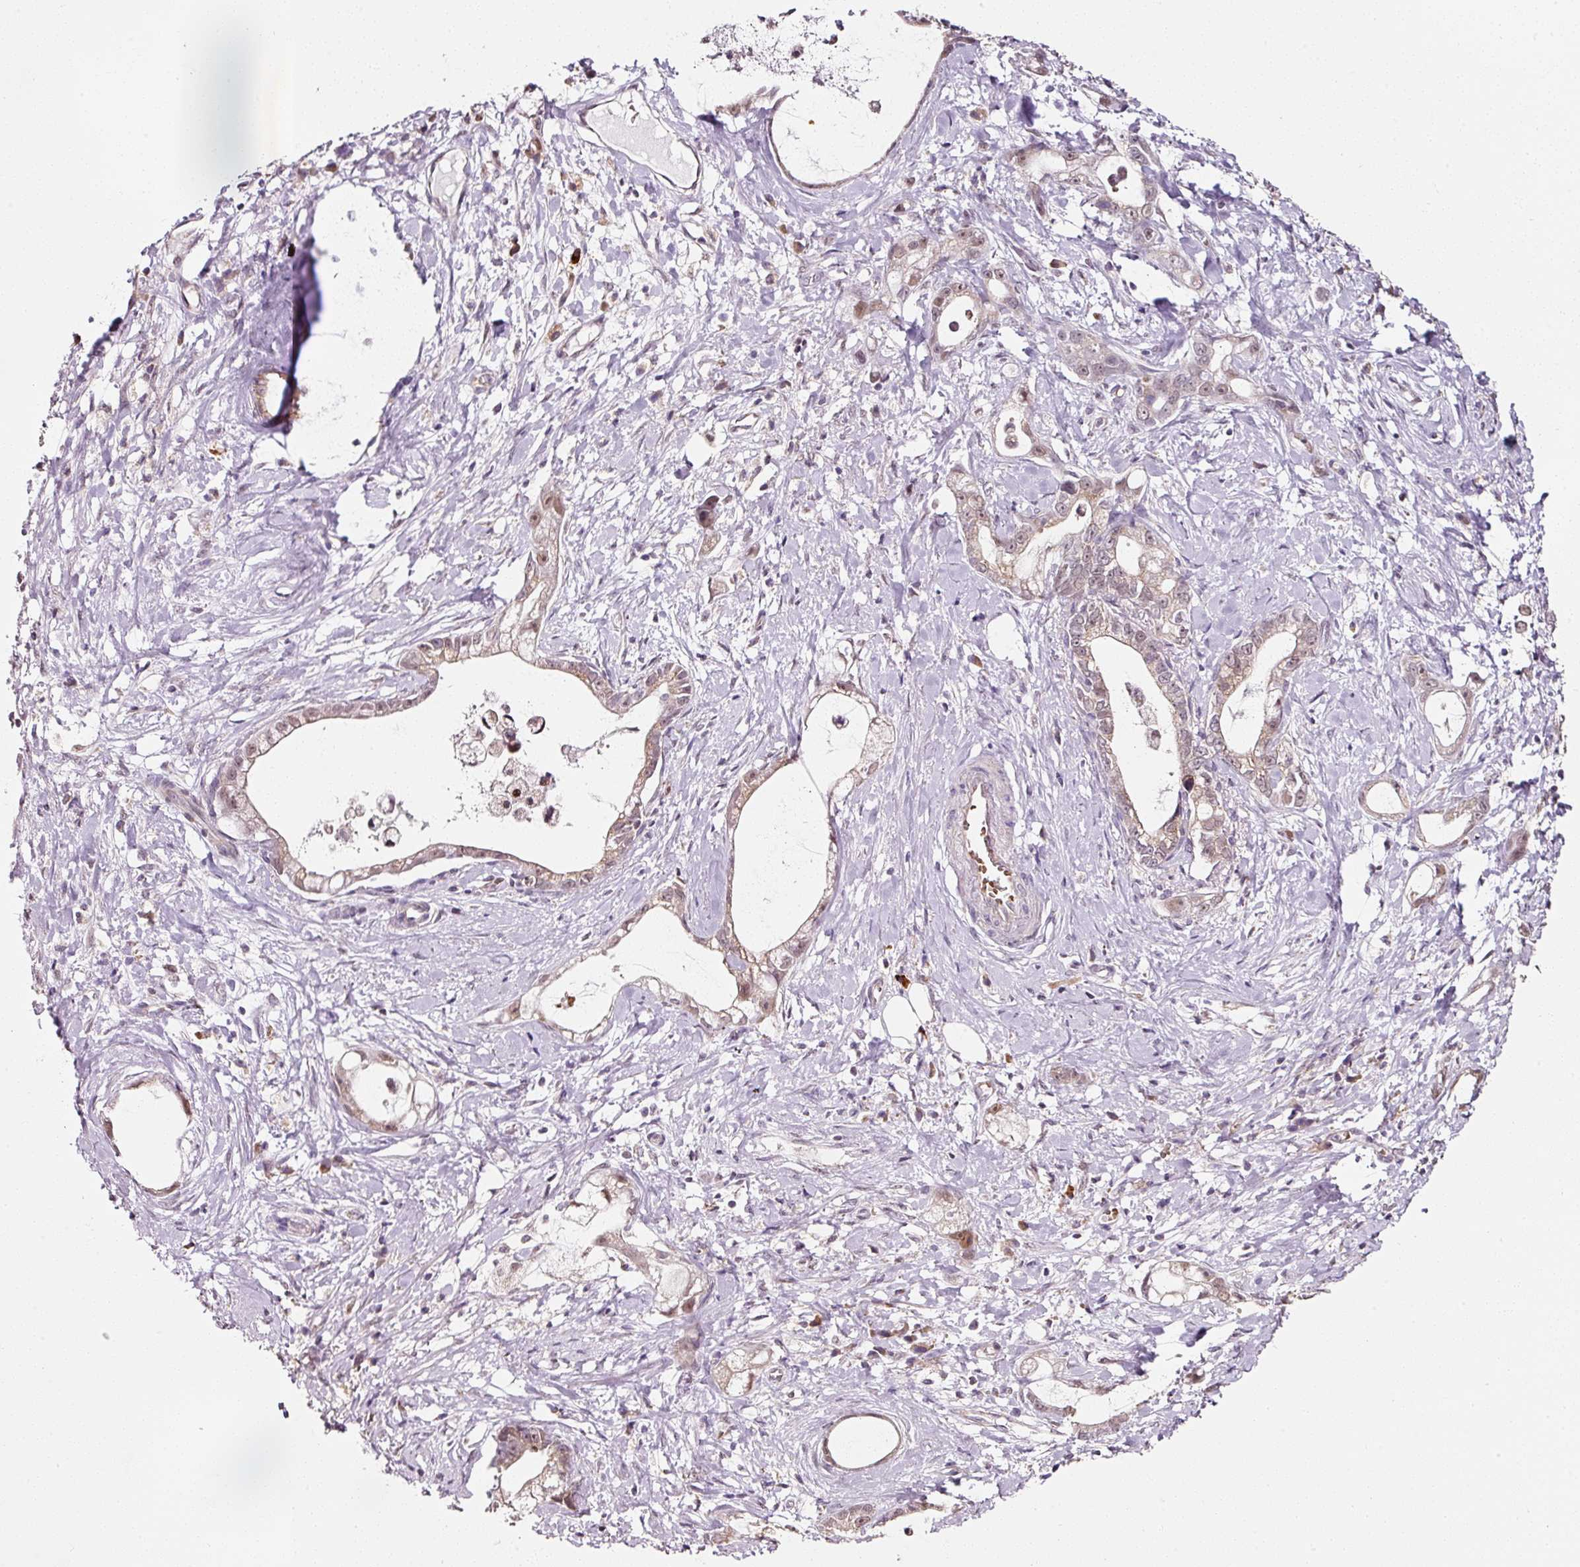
{"staining": {"intensity": "moderate", "quantity": ">75%", "location": "cytoplasmic/membranous,nuclear"}, "tissue": "stomach cancer", "cell_type": "Tumor cells", "image_type": "cancer", "snomed": [{"axis": "morphology", "description": "Adenocarcinoma, NOS"}, {"axis": "topography", "description": "Stomach"}], "caption": "A micrograph of human adenocarcinoma (stomach) stained for a protein shows moderate cytoplasmic/membranous and nuclear brown staining in tumor cells. (DAB IHC, brown staining for protein, blue staining for nuclei).", "gene": "ZNF460", "patient": {"sex": "male", "age": 55}}